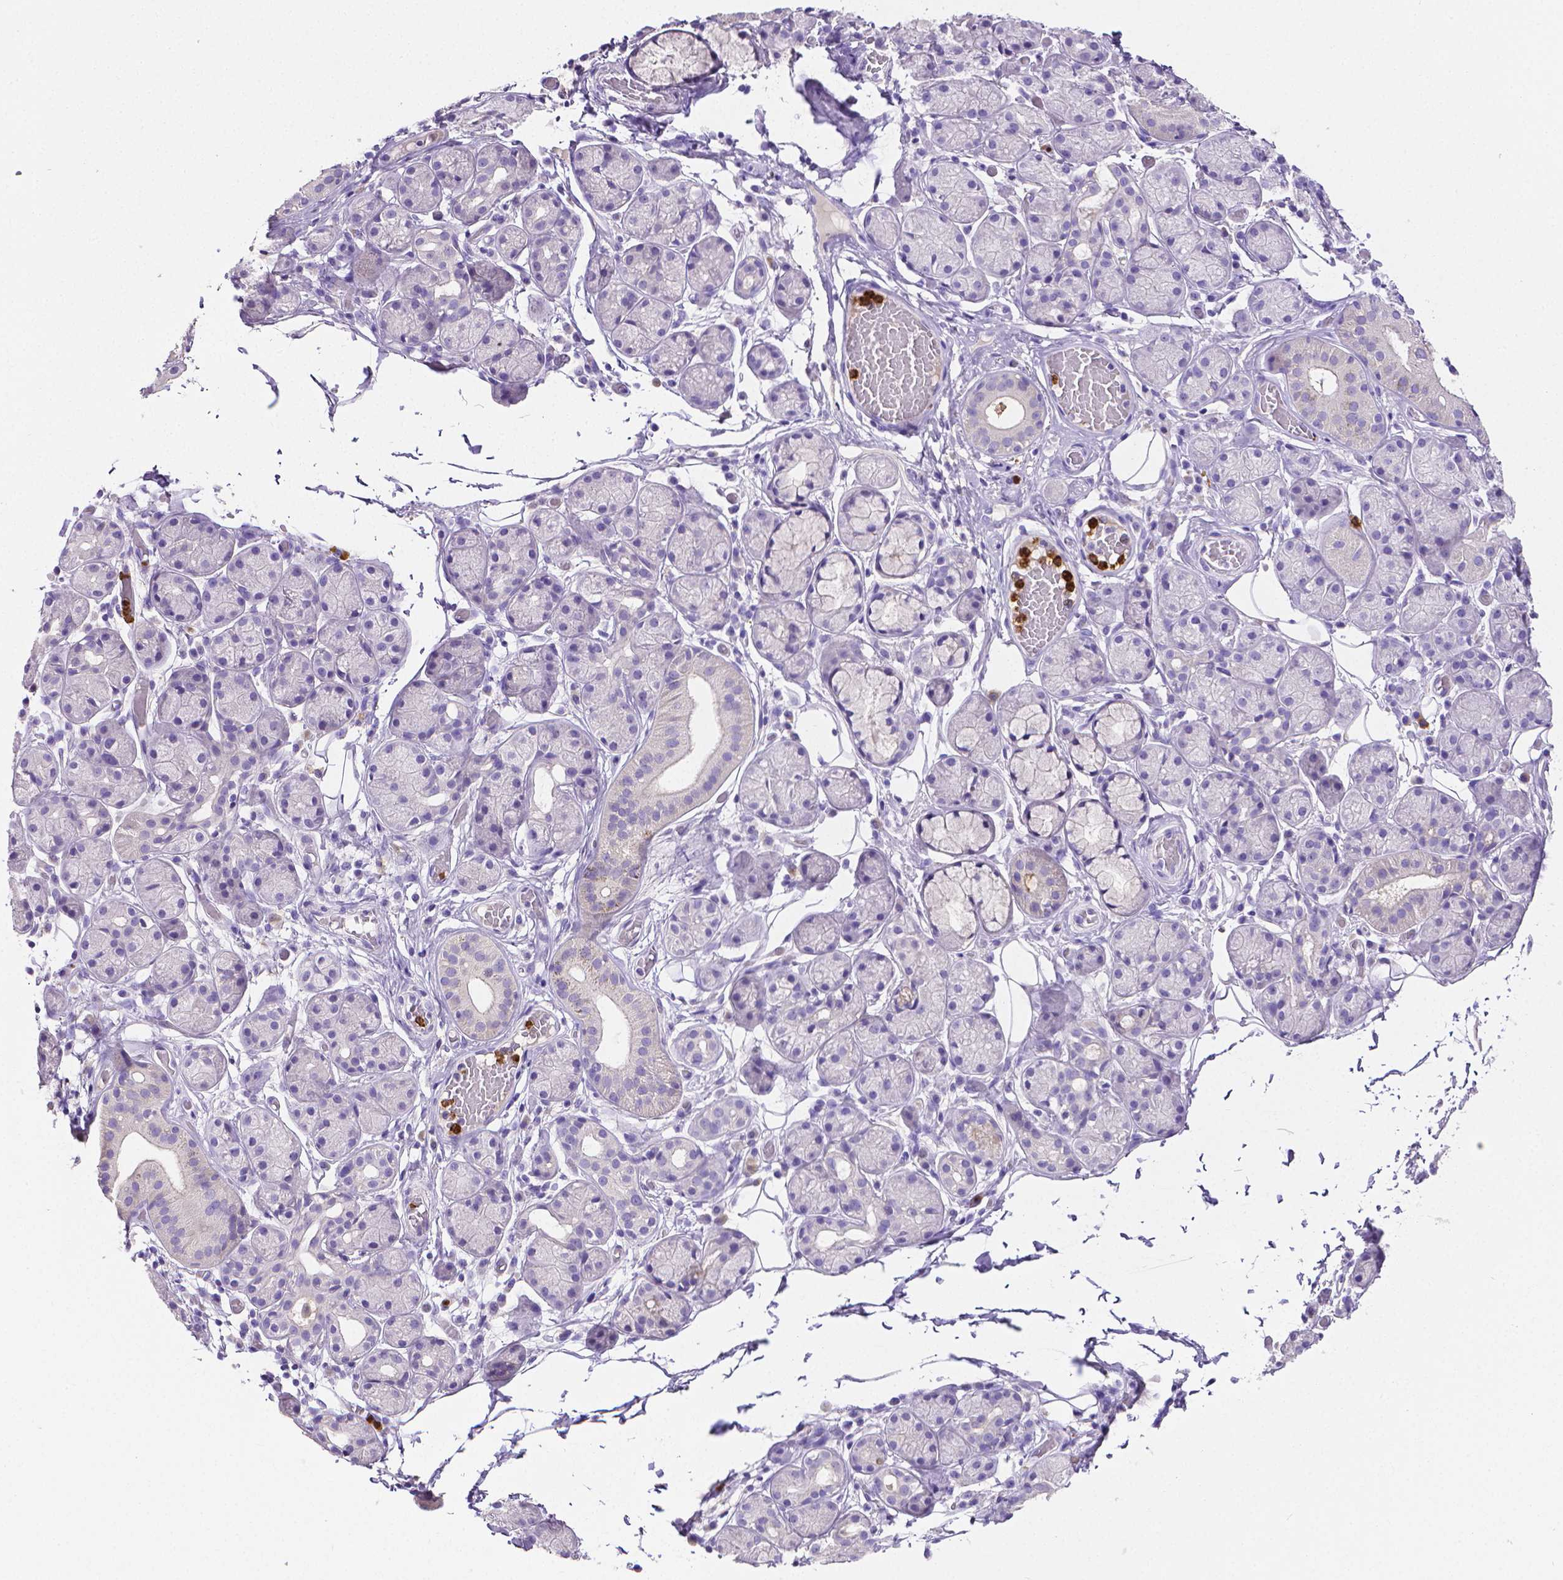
{"staining": {"intensity": "negative", "quantity": "none", "location": "none"}, "tissue": "salivary gland", "cell_type": "Glandular cells", "image_type": "normal", "snomed": [{"axis": "morphology", "description": "Normal tissue, NOS"}, {"axis": "topography", "description": "Salivary gland"}, {"axis": "topography", "description": "Peripheral nerve tissue"}], "caption": "Immunohistochemistry (IHC) micrograph of unremarkable salivary gland stained for a protein (brown), which exhibits no positivity in glandular cells.", "gene": "MMP9", "patient": {"sex": "male", "age": 71}}